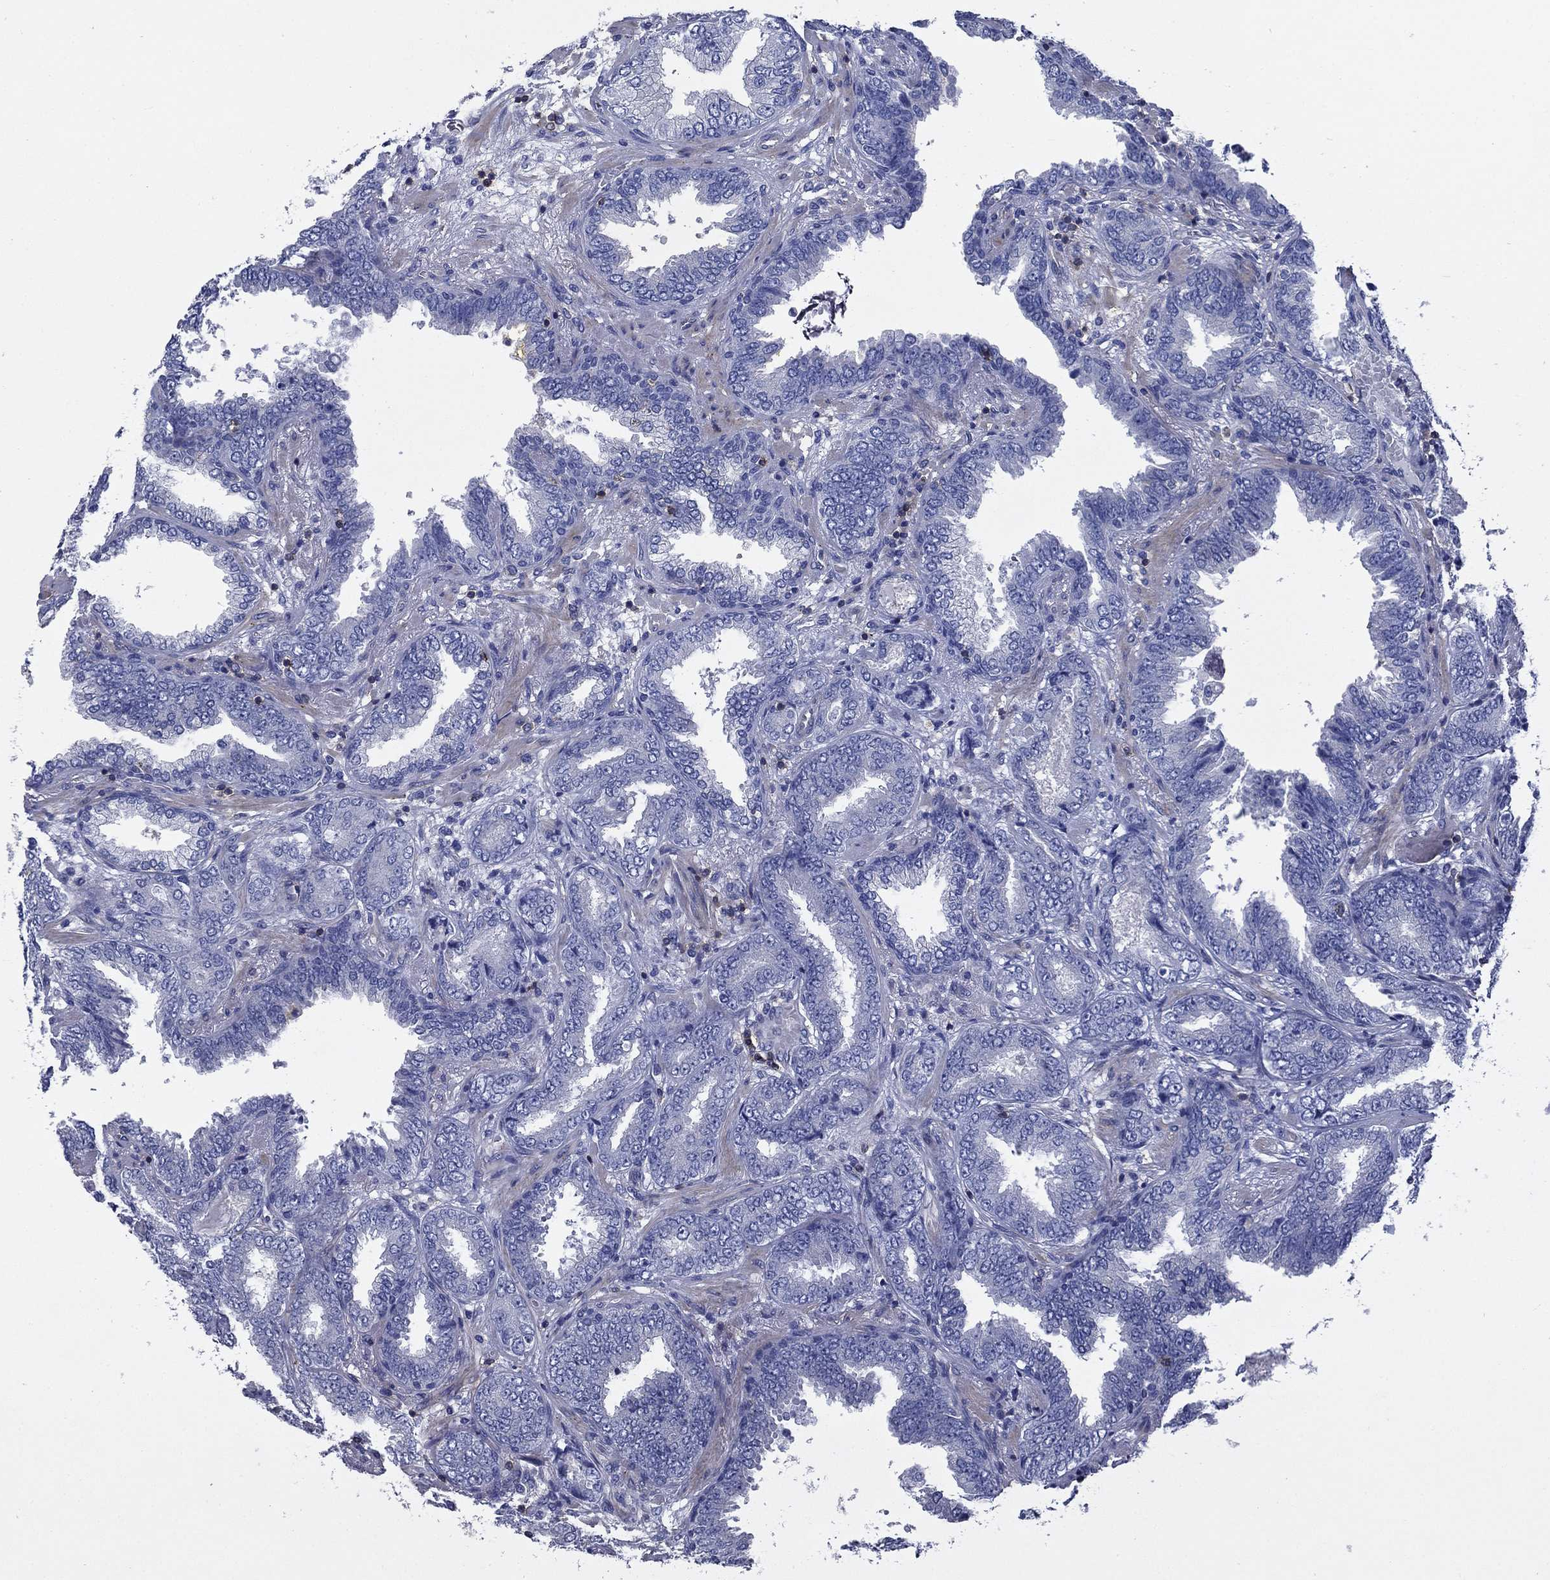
{"staining": {"intensity": "negative", "quantity": "none", "location": "none"}, "tissue": "prostate cancer", "cell_type": "Tumor cells", "image_type": "cancer", "snomed": [{"axis": "morphology", "description": "Adenocarcinoma, Low grade"}, {"axis": "topography", "description": "Prostate"}], "caption": "Immunohistochemical staining of human prostate adenocarcinoma (low-grade) reveals no significant expression in tumor cells. Brightfield microscopy of immunohistochemistry (IHC) stained with DAB (brown) and hematoxylin (blue), captured at high magnification.", "gene": "SIT1", "patient": {"sex": "male", "age": 68}}